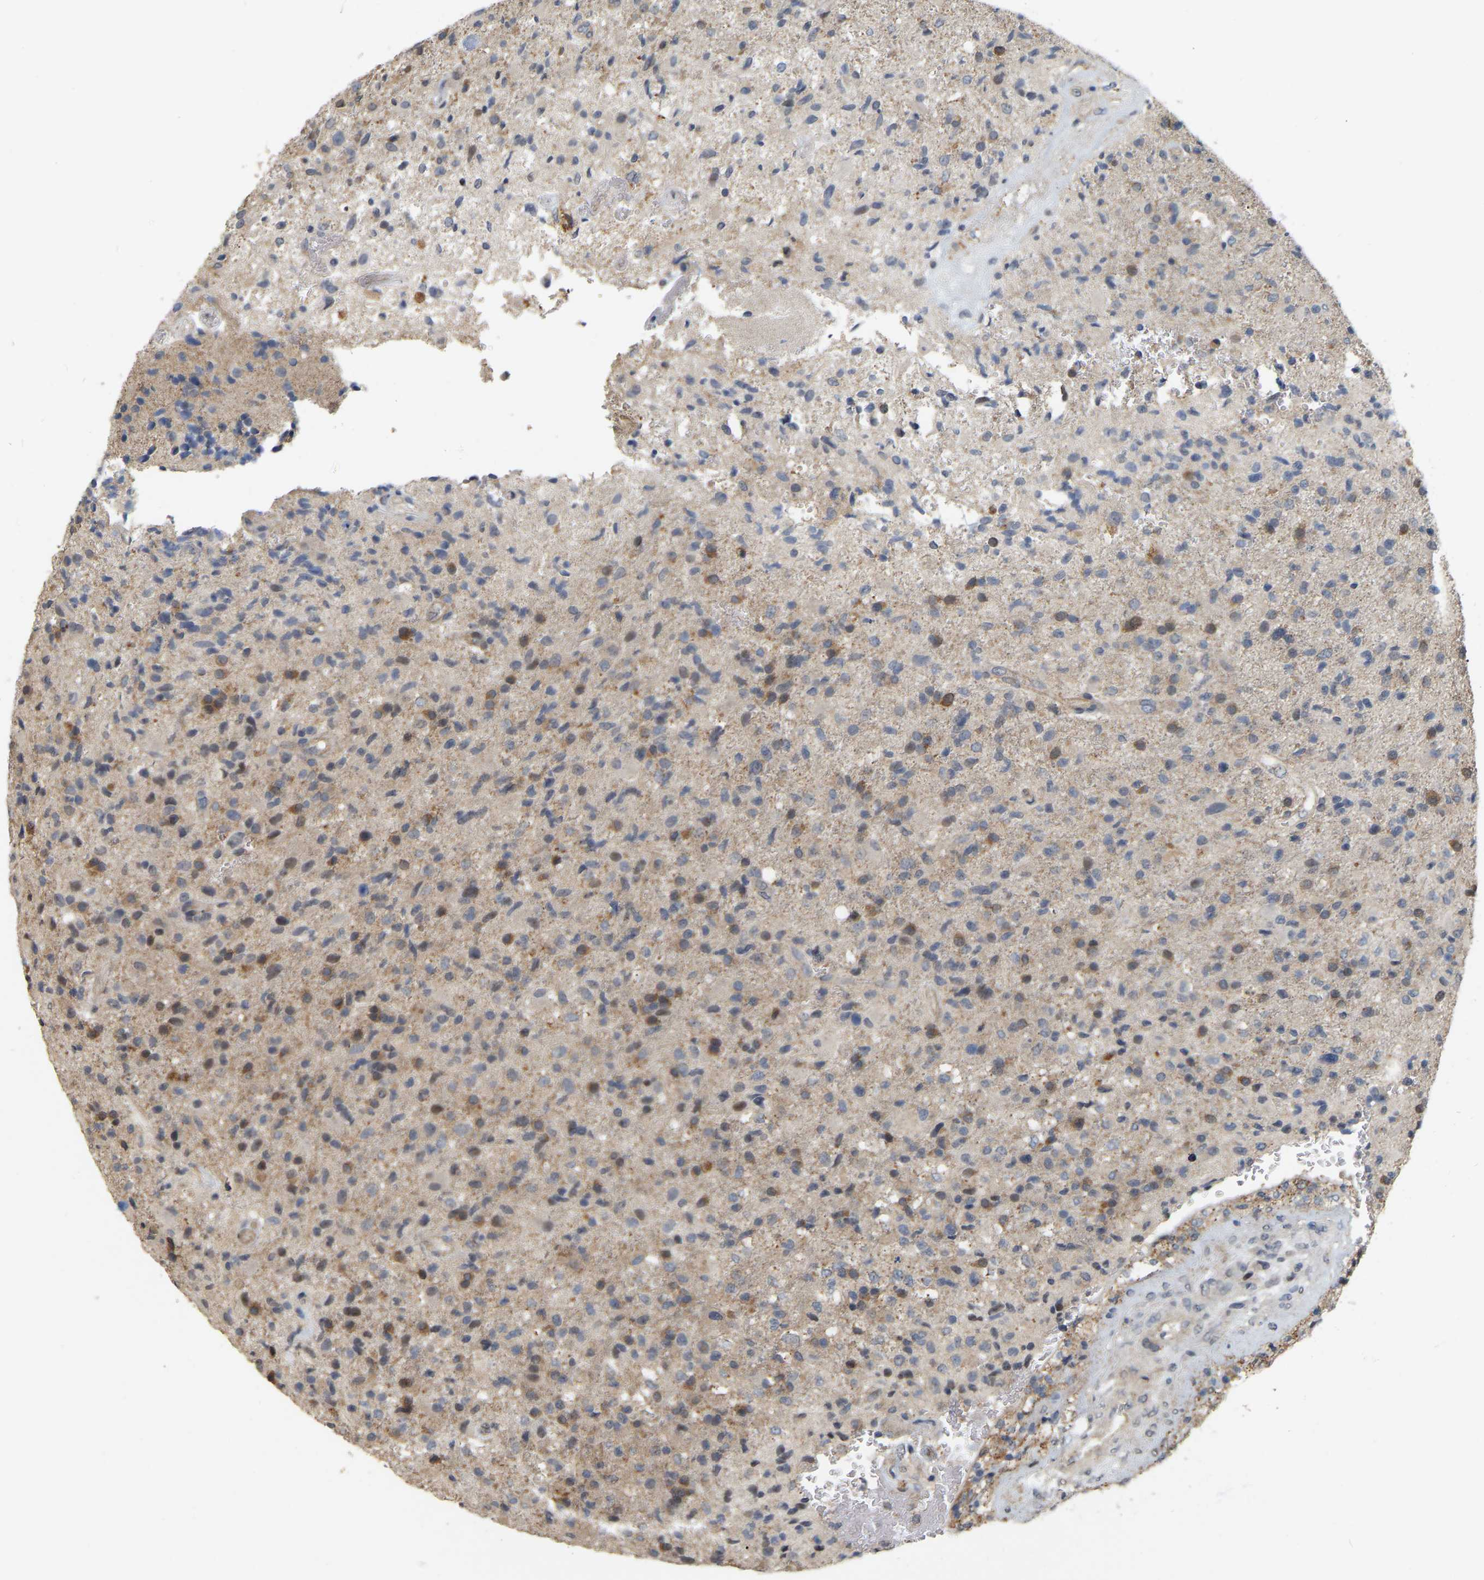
{"staining": {"intensity": "moderate", "quantity": "25%-75%", "location": "cytoplasmic/membranous"}, "tissue": "glioma", "cell_type": "Tumor cells", "image_type": "cancer", "snomed": [{"axis": "morphology", "description": "Glioma, malignant, High grade"}, {"axis": "topography", "description": "Brain"}], "caption": "An IHC photomicrograph of tumor tissue is shown. Protein staining in brown labels moderate cytoplasmic/membranous positivity in glioma within tumor cells. The staining is performed using DAB brown chromogen to label protein expression. The nuclei are counter-stained blue using hematoxylin.", "gene": "RUVBL1", "patient": {"sex": "male", "age": 72}}